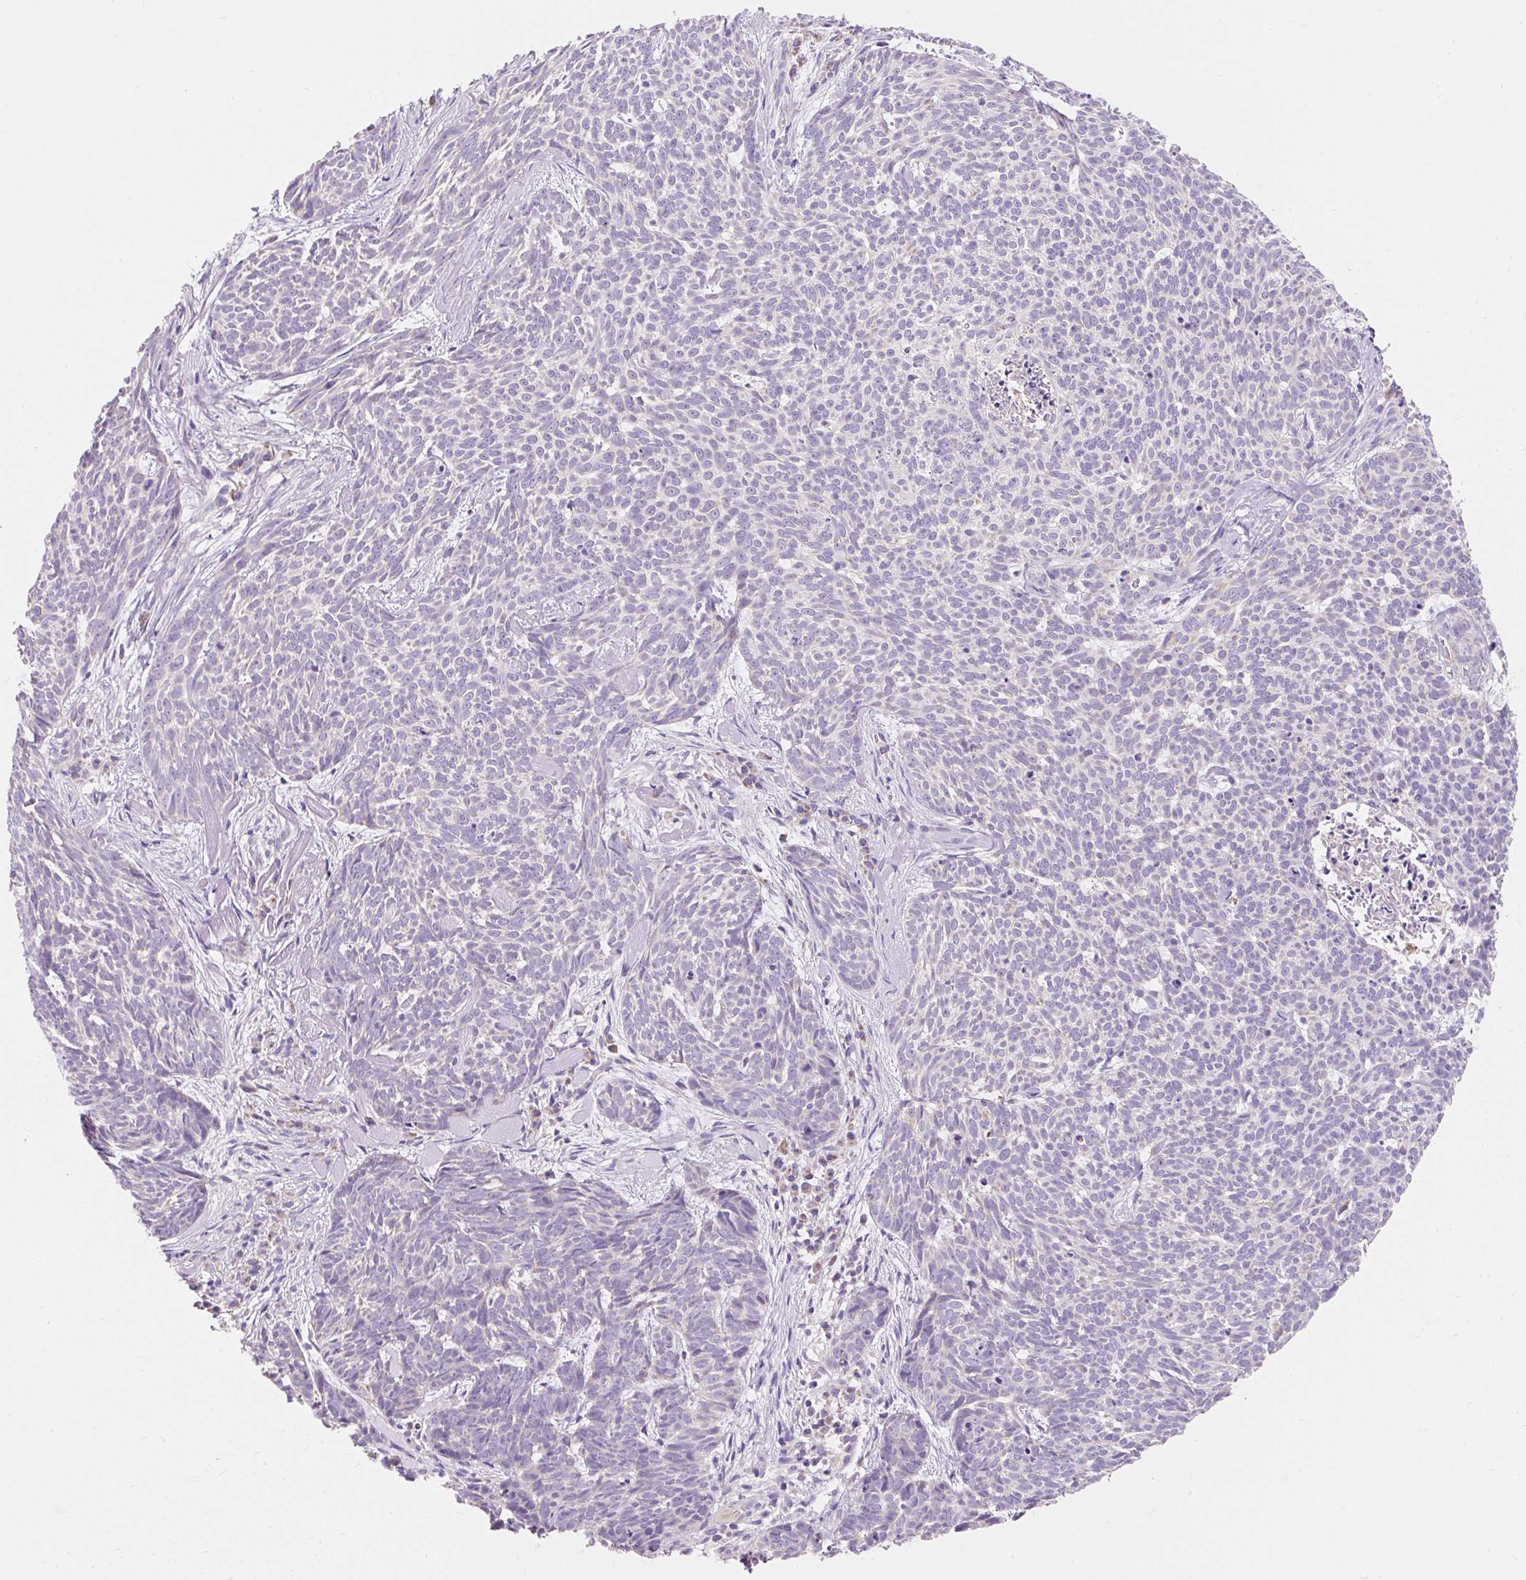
{"staining": {"intensity": "negative", "quantity": "none", "location": "none"}, "tissue": "skin cancer", "cell_type": "Tumor cells", "image_type": "cancer", "snomed": [{"axis": "morphology", "description": "Basal cell carcinoma"}, {"axis": "topography", "description": "Skin"}], "caption": "IHC image of neoplastic tissue: human basal cell carcinoma (skin) stained with DAB (3,3'-diaminobenzidine) shows no significant protein expression in tumor cells.", "gene": "PMAIP1", "patient": {"sex": "female", "age": 93}}